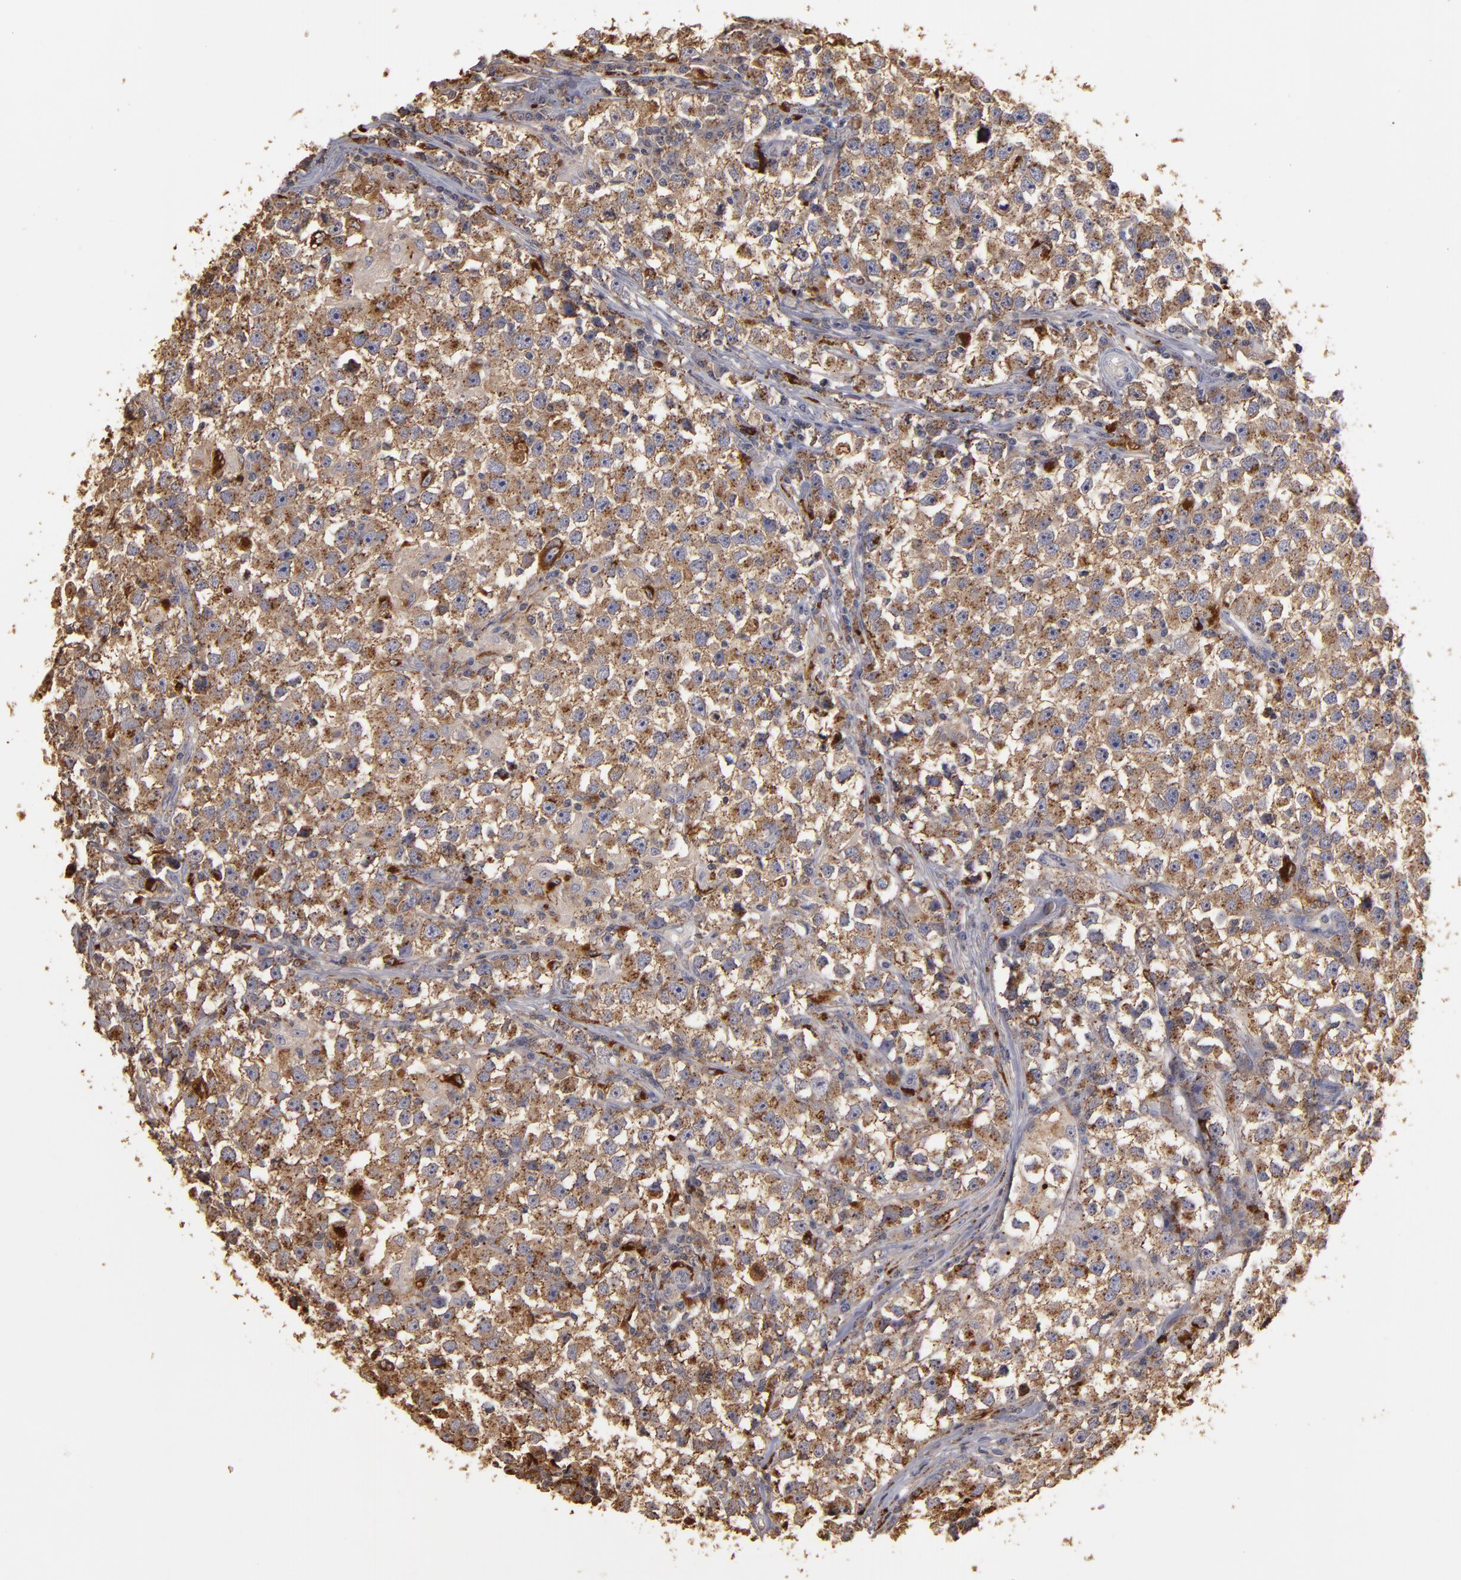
{"staining": {"intensity": "moderate", "quantity": ">75%", "location": "cytoplasmic/membranous"}, "tissue": "testis cancer", "cell_type": "Tumor cells", "image_type": "cancer", "snomed": [{"axis": "morphology", "description": "Seminoma, NOS"}, {"axis": "topography", "description": "Testis"}], "caption": "This photomicrograph reveals IHC staining of testis seminoma, with medium moderate cytoplasmic/membranous positivity in approximately >75% of tumor cells.", "gene": "TRAF1", "patient": {"sex": "male", "age": 33}}